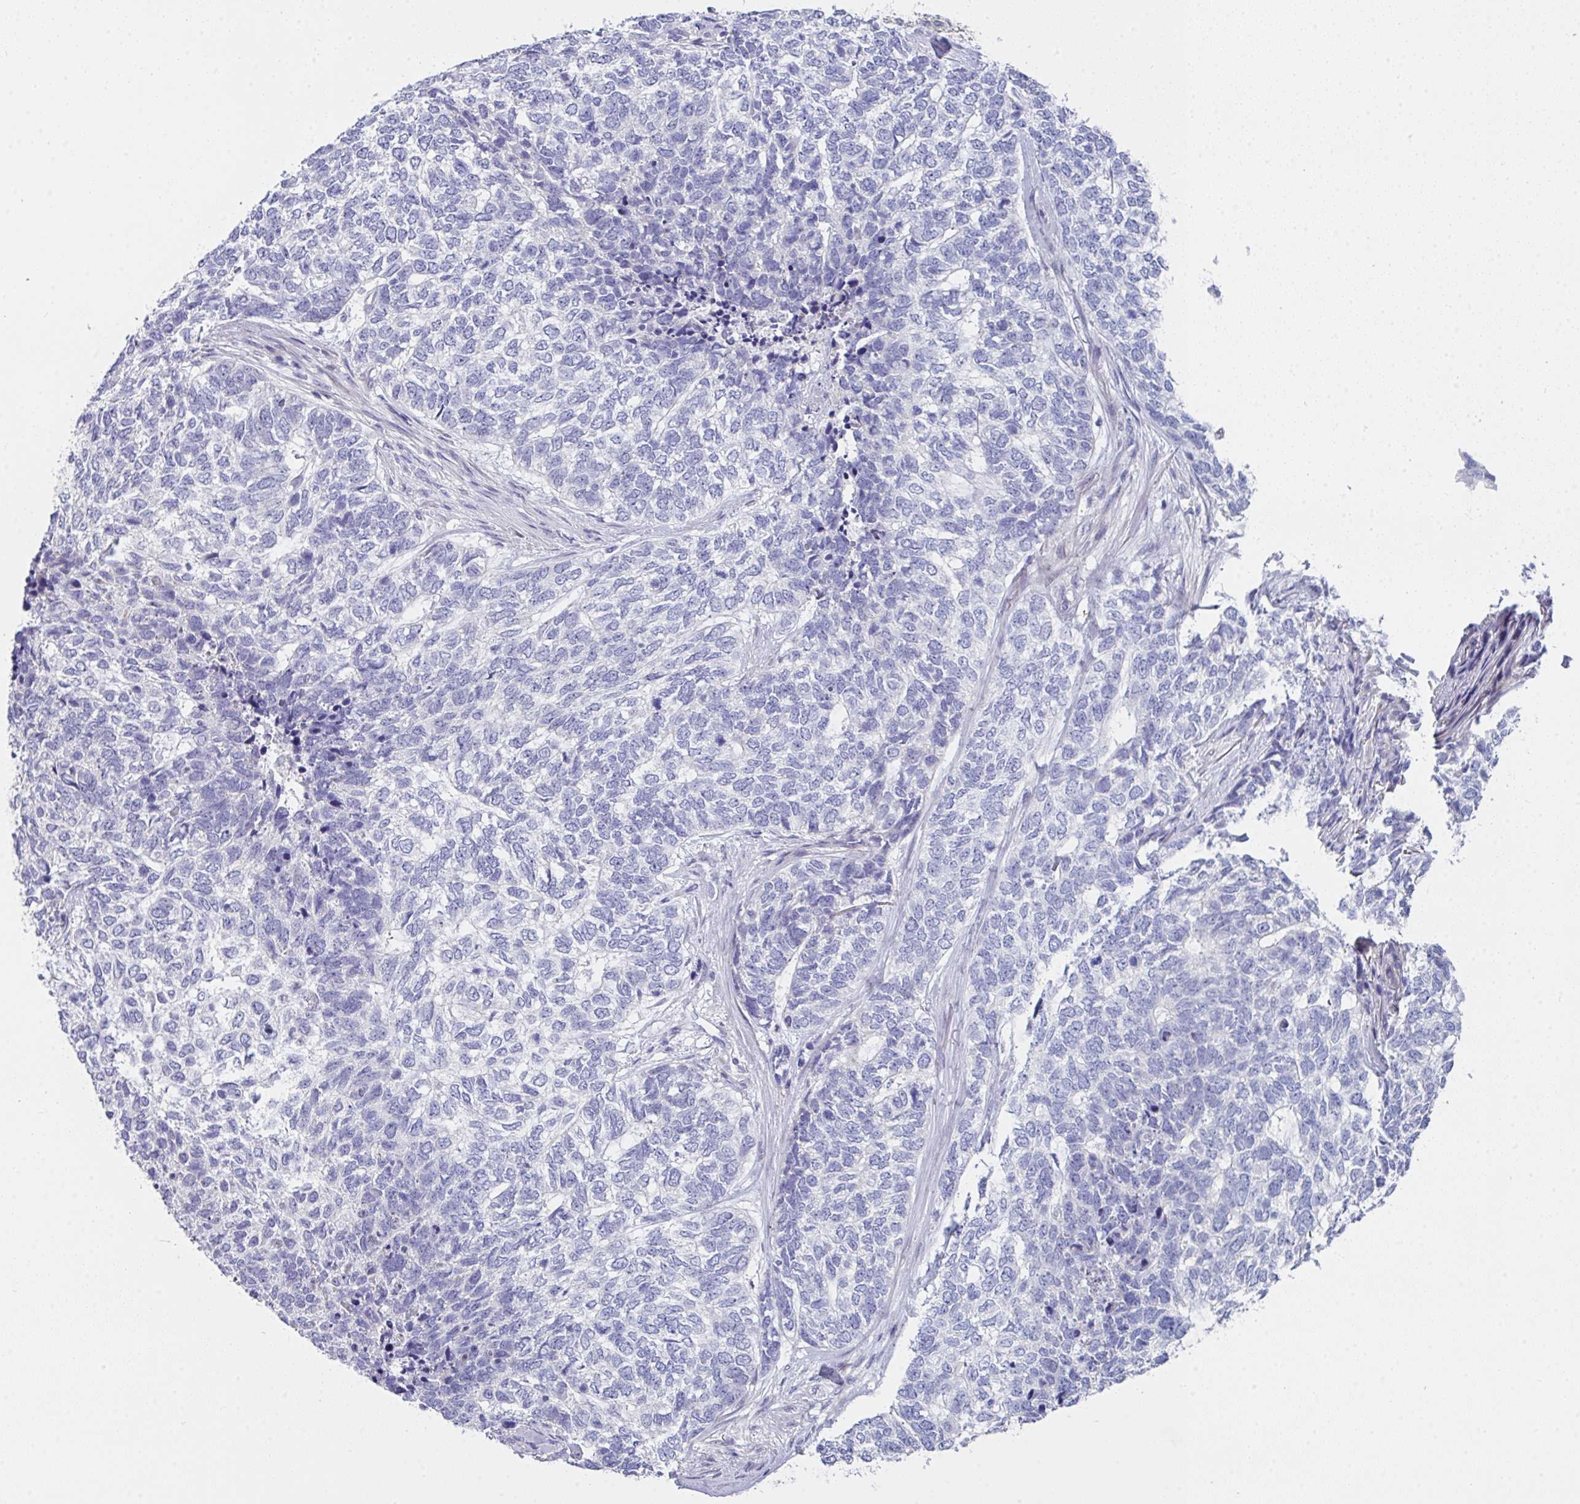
{"staining": {"intensity": "negative", "quantity": "none", "location": "none"}, "tissue": "skin cancer", "cell_type": "Tumor cells", "image_type": "cancer", "snomed": [{"axis": "morphology", "description": "Basal cell carcinoma"}, {"axis": "topography", "description": "Skin"}], "caption": "This is an immunohistochemistry (IHC) photomicrograph of skin basal cell carcinoma. There is no positivity in tumor cells.", "gene": "FBXO47", "patient": {"sex": "female", "age": 65}}